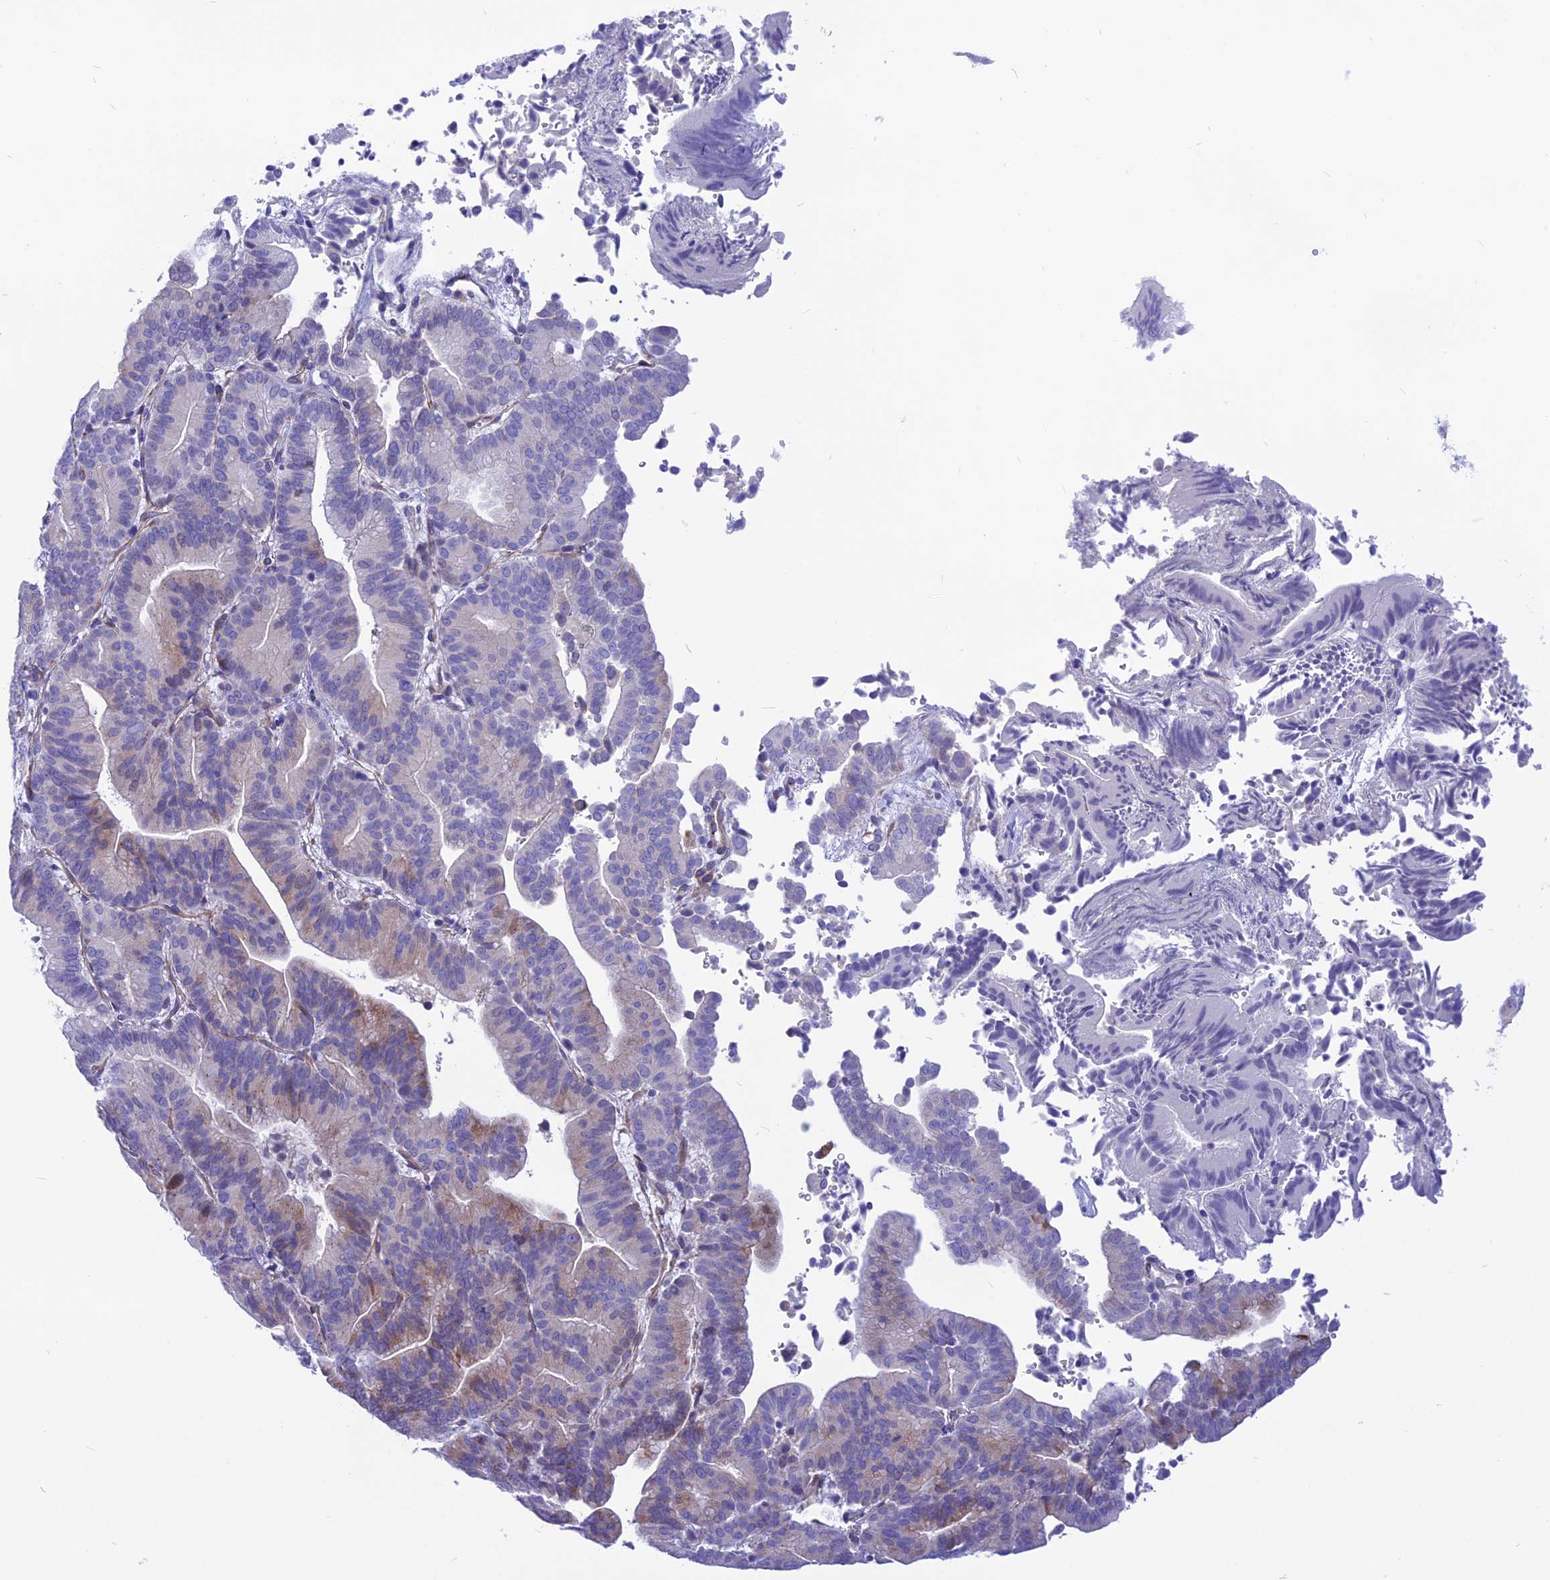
{"staining": {"intensity": "weak", "quantity": "<25%", "location": "cytoplasmic/membranous"}, "tissue": "liver cancer", "cell_type": "Tumor cells", "image_type": "cancer", "snomed": [{"axis": "morphology", "description": "Cholangiocarcinoma"}, {"axis": "topography", "description": "Liver"}], "caption": "This is a image of immunohistochemistry (IHC) staining of liver cholangiocarcinoma, which shows no staining in tumor cells.", "gene": "TMEM138", "patient": {"sex": "female", "age": 75}}